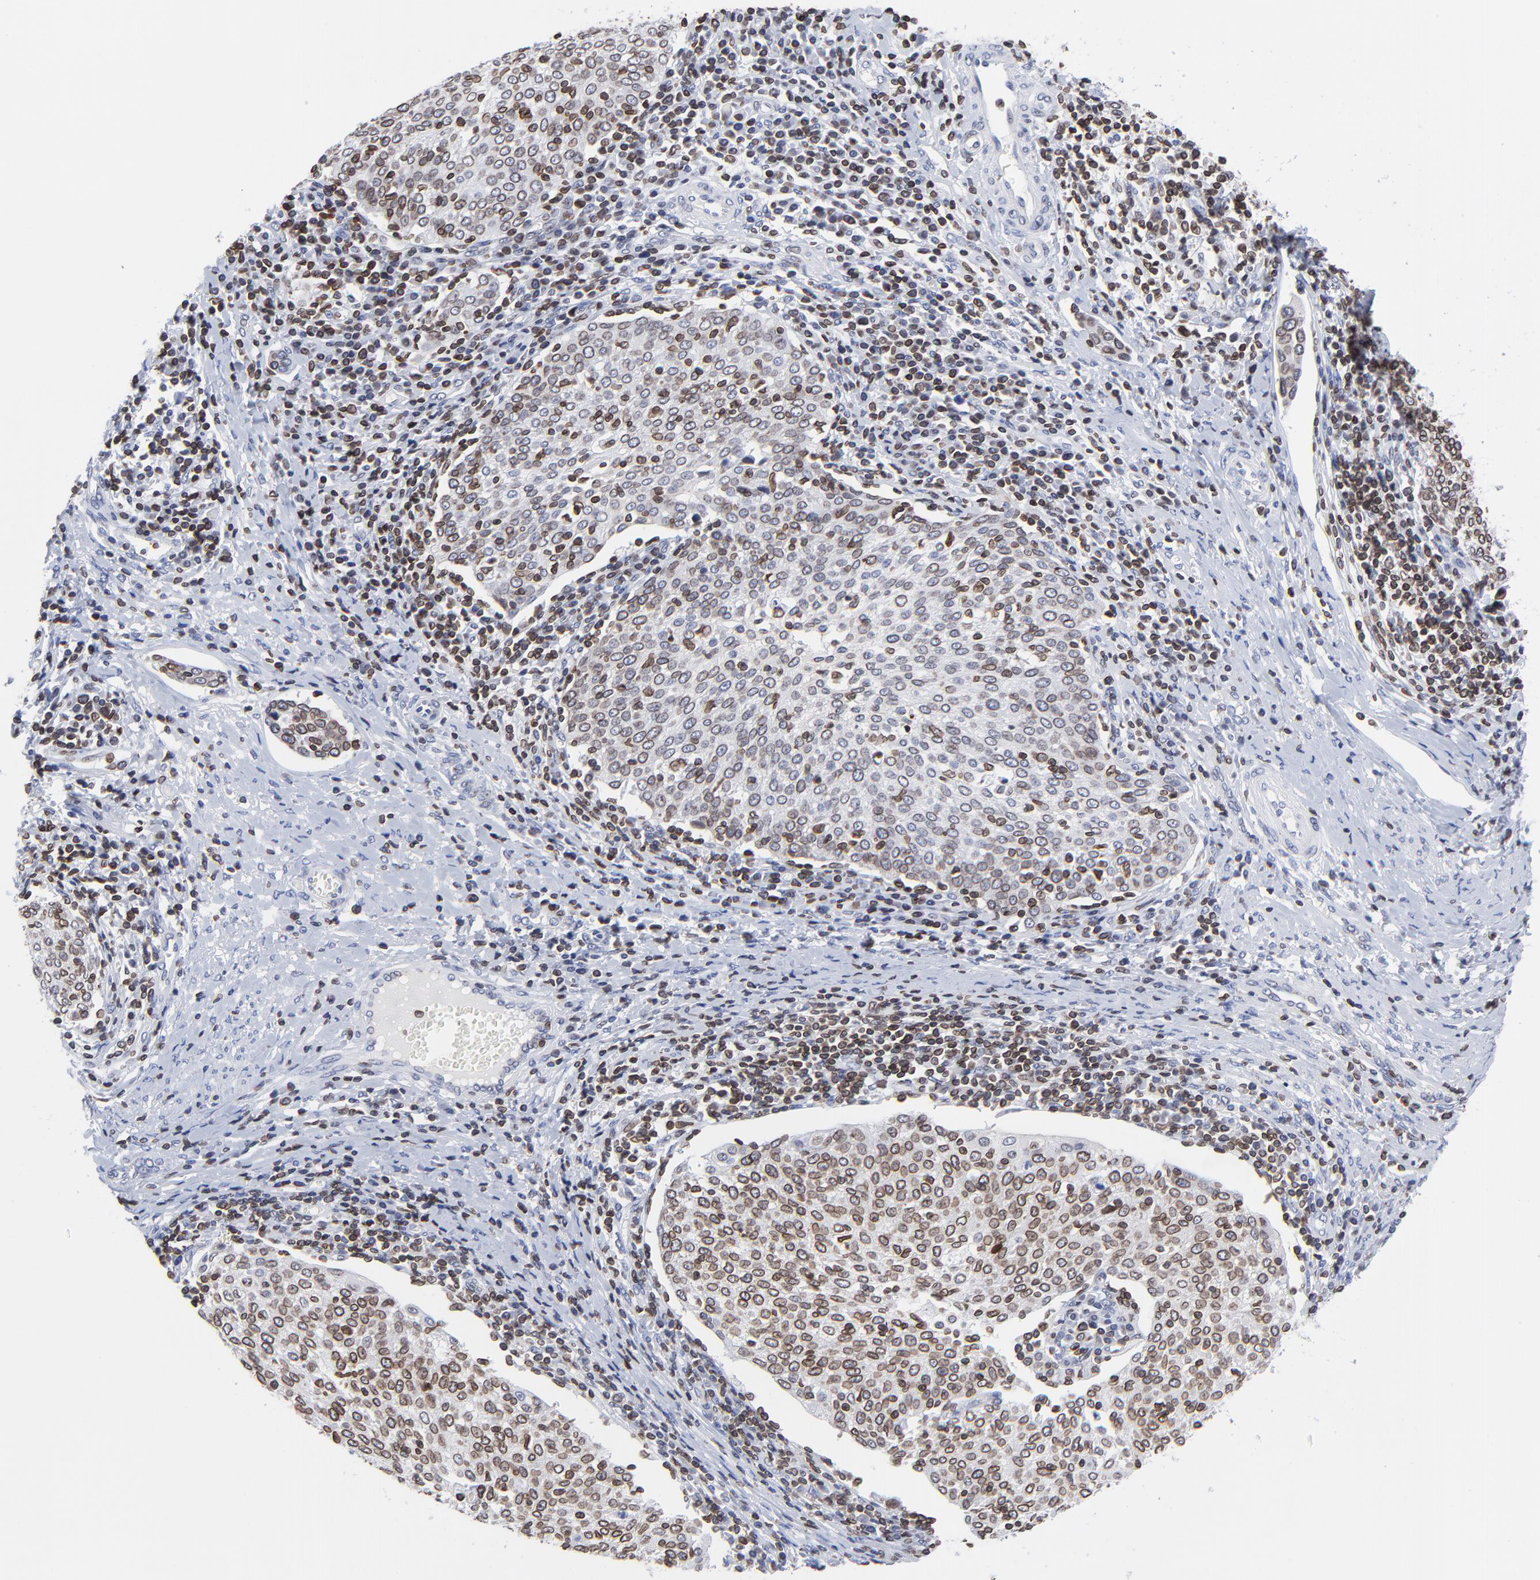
{"staining": {"intensity": "moderate", "quantity": ">75%", "location": "cytoplasmic/membranous,nuclear"}, "tissue": "cervical cancer", "cell_type": "Tumor cells", "image_type": "cancer", "snomed": [{"axis": "morphology", "description": "Squamous cell carcinoma, NOS"}, {"axis": "topography", "description": "Cervix"}], "caption": "Protein positivity by immunohistochemistry (IHC) demonstrates moderate cytoplasmic/membranous and nuclear staining in approximately >75% of tumor cells in squamous cell carcinoma (cervical).", "gene": "THAP7", "patient": {"sex": "female", "age": 40}}